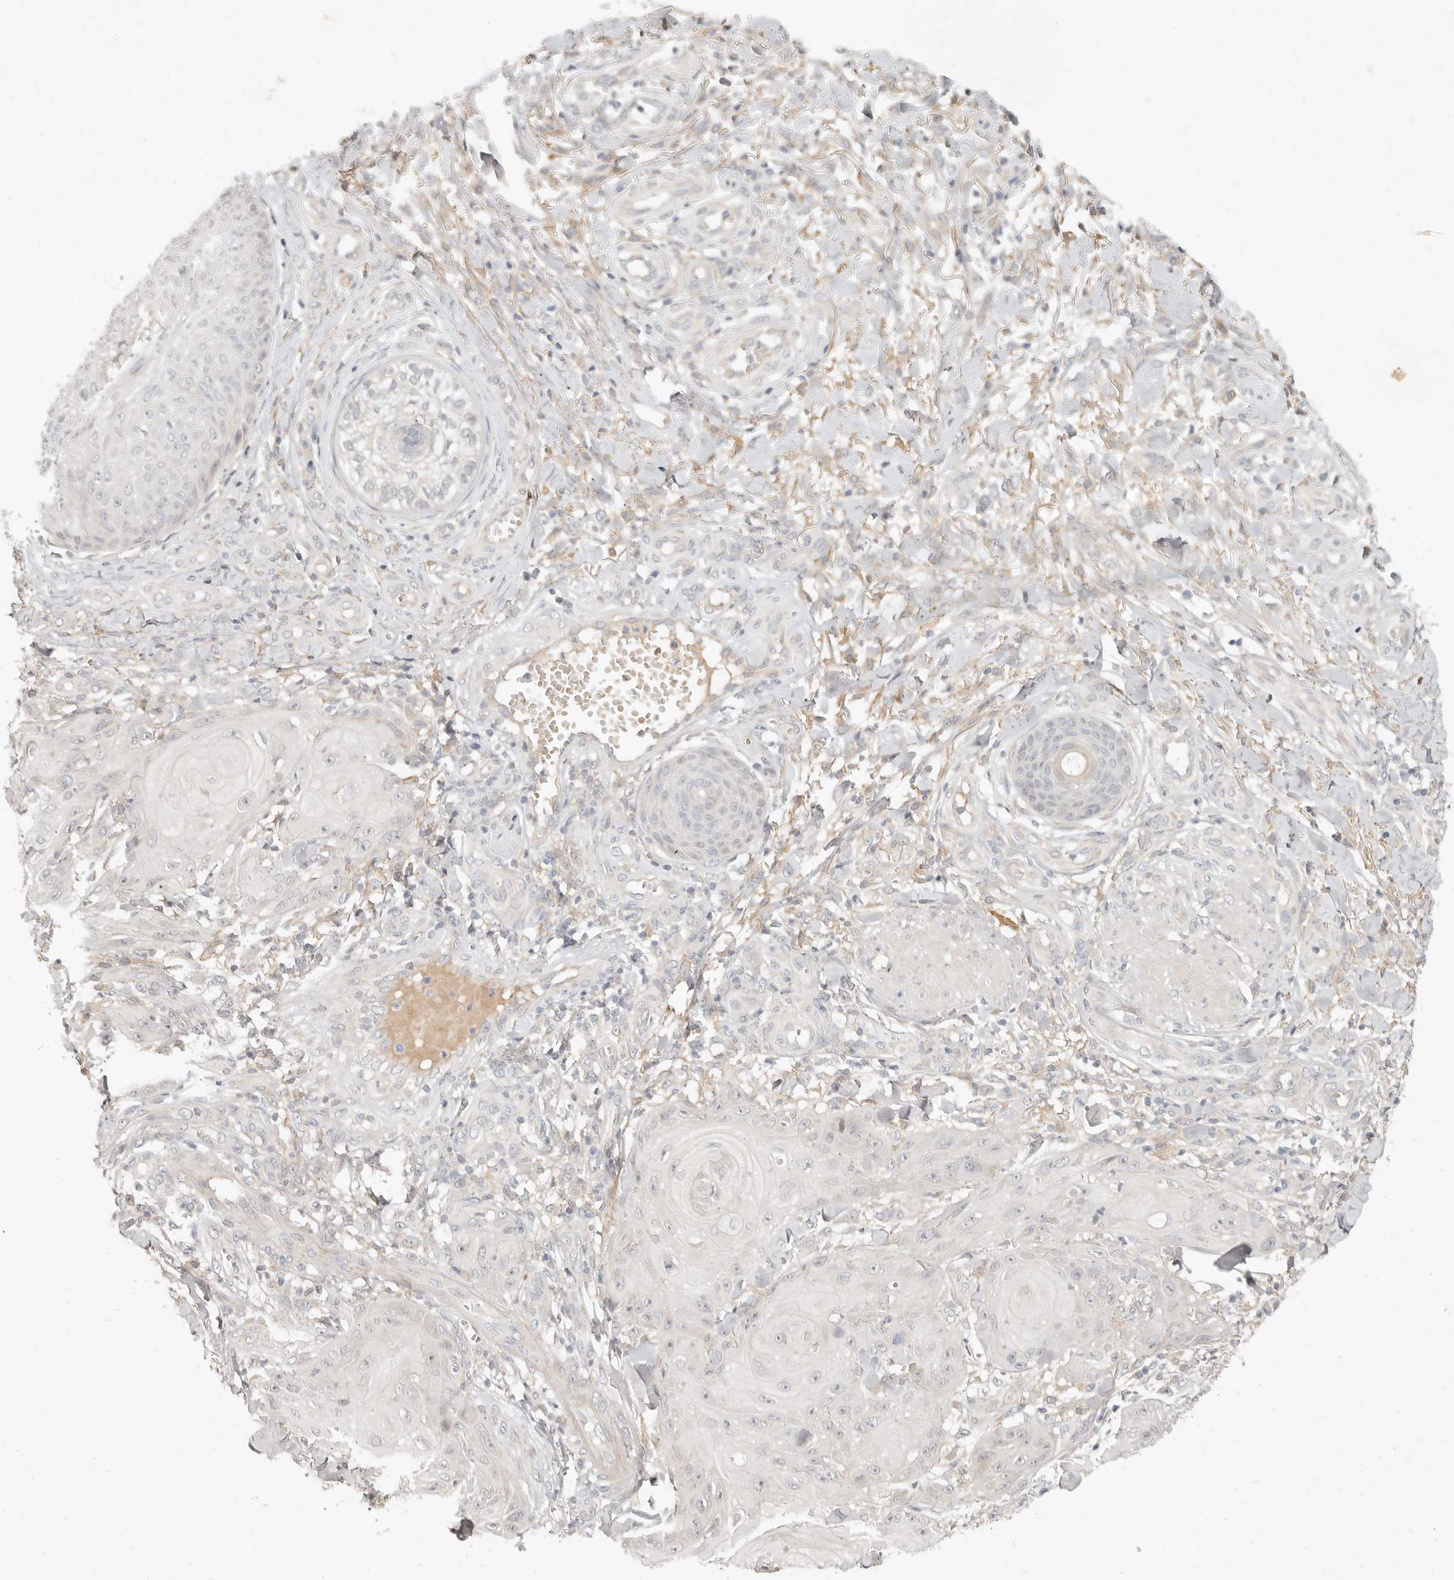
{"staining": {"intensity": "negative", "quantity": "none", "location": "none"}, "tissue": "skin cancer", "cell_type": "Tumor cells", "image_type": "cancer", "snomed": [{"axis": "morphology", "description": "Squamous cell carcinoma, NOS"}, {"axis": "topography", "description": "Skin"}], "caption": "Immunohistochemical staining of human skin squamous cell carcinoma demonstrates no significant positivity in tumor cells.", "gene": "UBXN11", "patient": {"sex": "male", "age": 74}}